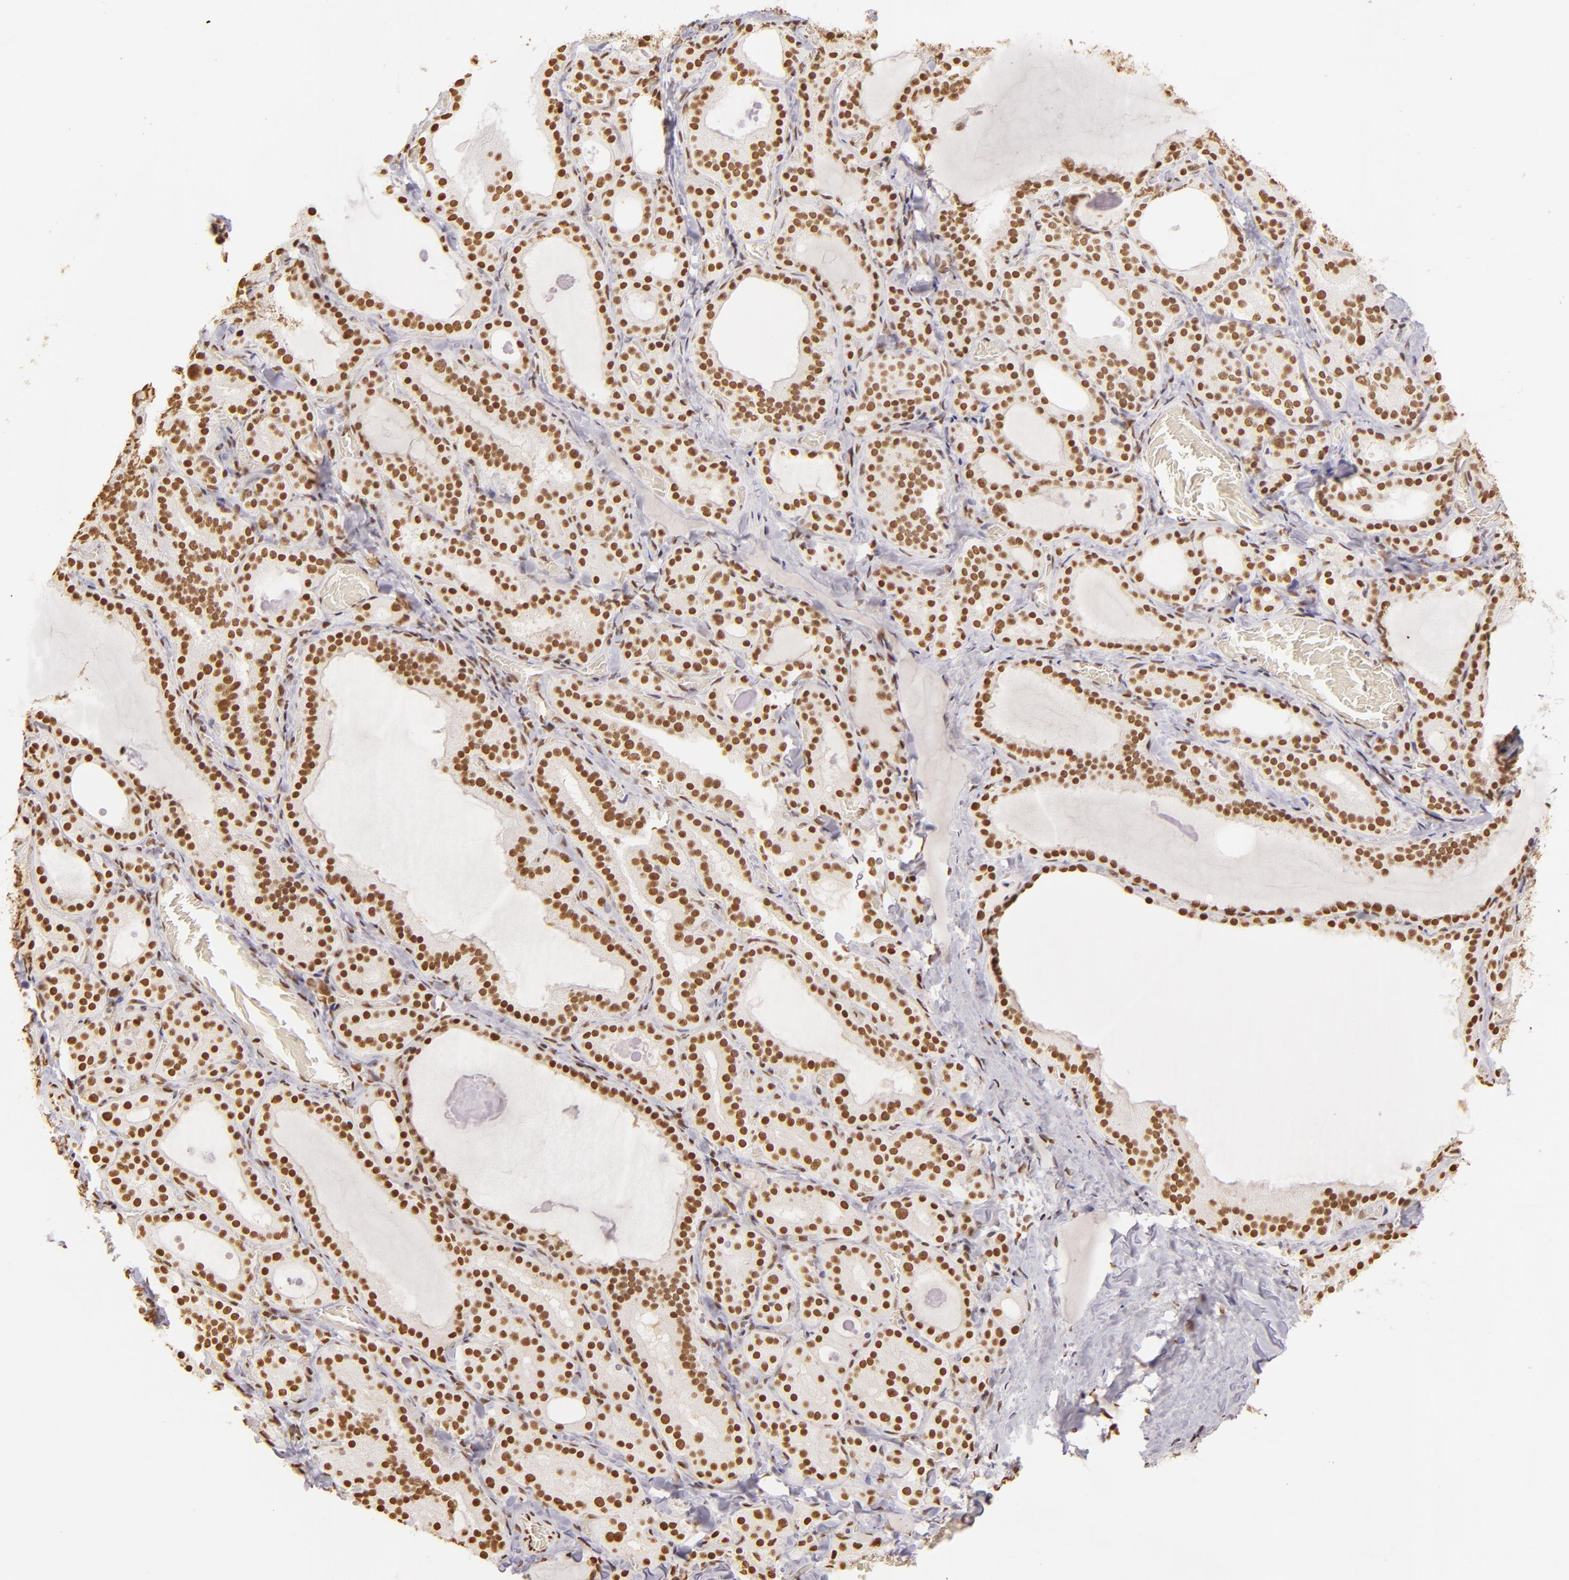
{"staining": {"intensity": "moderate", "quantity": ">75%", "location": "nuclear"}, "tissue": "thyroid gland", "cell_type": "Glandular cells", "image_type": "normal", "snomed": [{"axis": "morphology", "description": "Normal tissue, NOS"}, {"axis": "topography", "description": "Thyroid gland"}], "caption": "Immunohistochemistry (IHC) staining of normal thyroid gland, which displays medium levels of moderate nuclear positivity in about >75% of glandular cells indicating moderate nuclear protein staining. The staining was performed using DAB (brown) for protein detection and nuclei were counterstained in hematoxylin (blue).", "gene": "PAPOLA", "patient": {"sex": "female", "age": 33}}